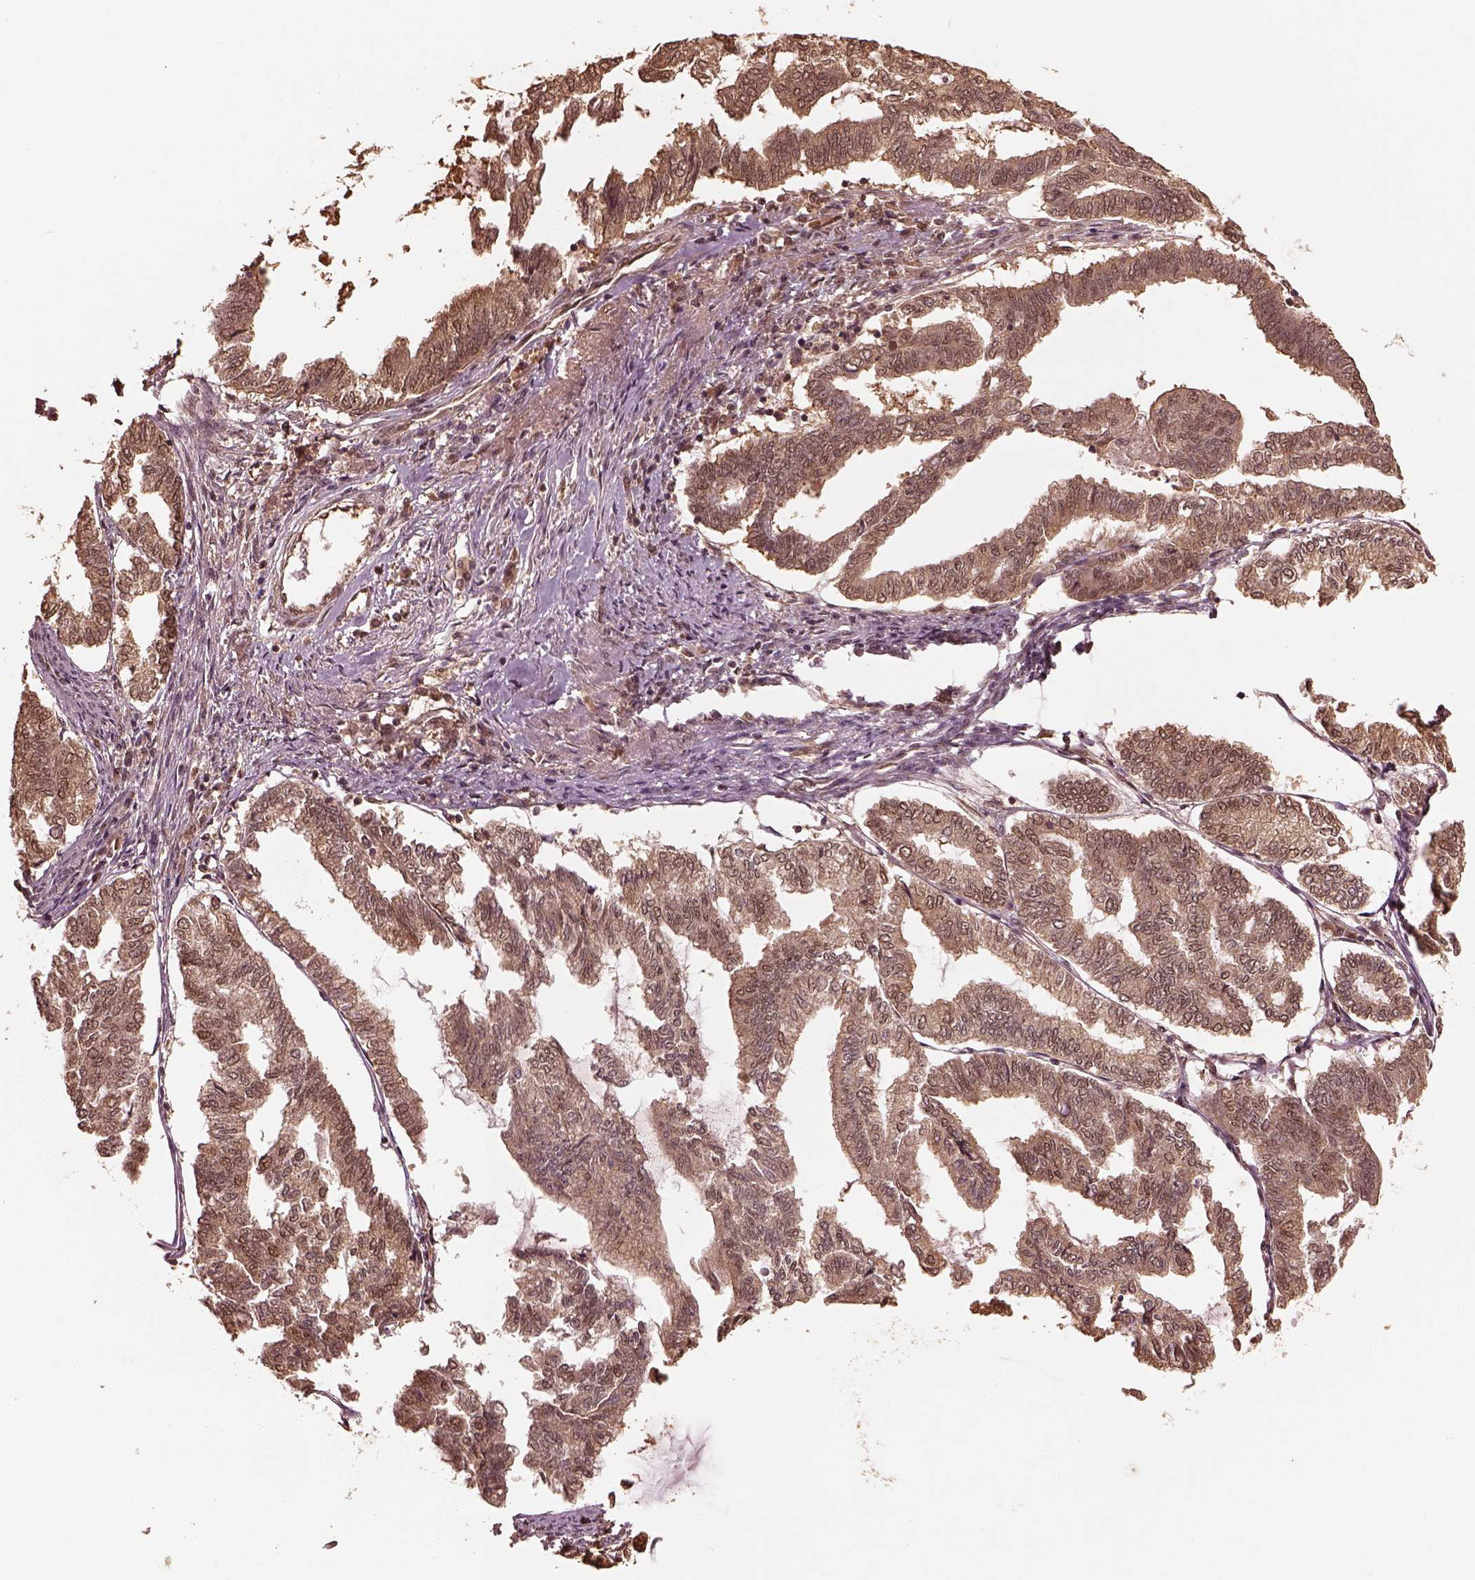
{"staining": {"intensity": "moderate", "quantity": "25%-75%", "location": "cytoplasmic/membranous,nuclear"}, "tissue": "endometrial cancer", "cell_type": "Tumor cells", "image_type": "cancer", "snomed": [{"axis": "morphology", "description": "Adenocarcinoma, NOS"}, {"axis": "topography", "description": "Endometrium"}], "caption": "Protein expression analysis of human endometrial cancer reveals moderate cytoplasmic/membranous and nuclear expression in approximately 25%-75% of tumor cells.", "gene": "PSMC5", "patient": {"sex": "female", "age": 79}}